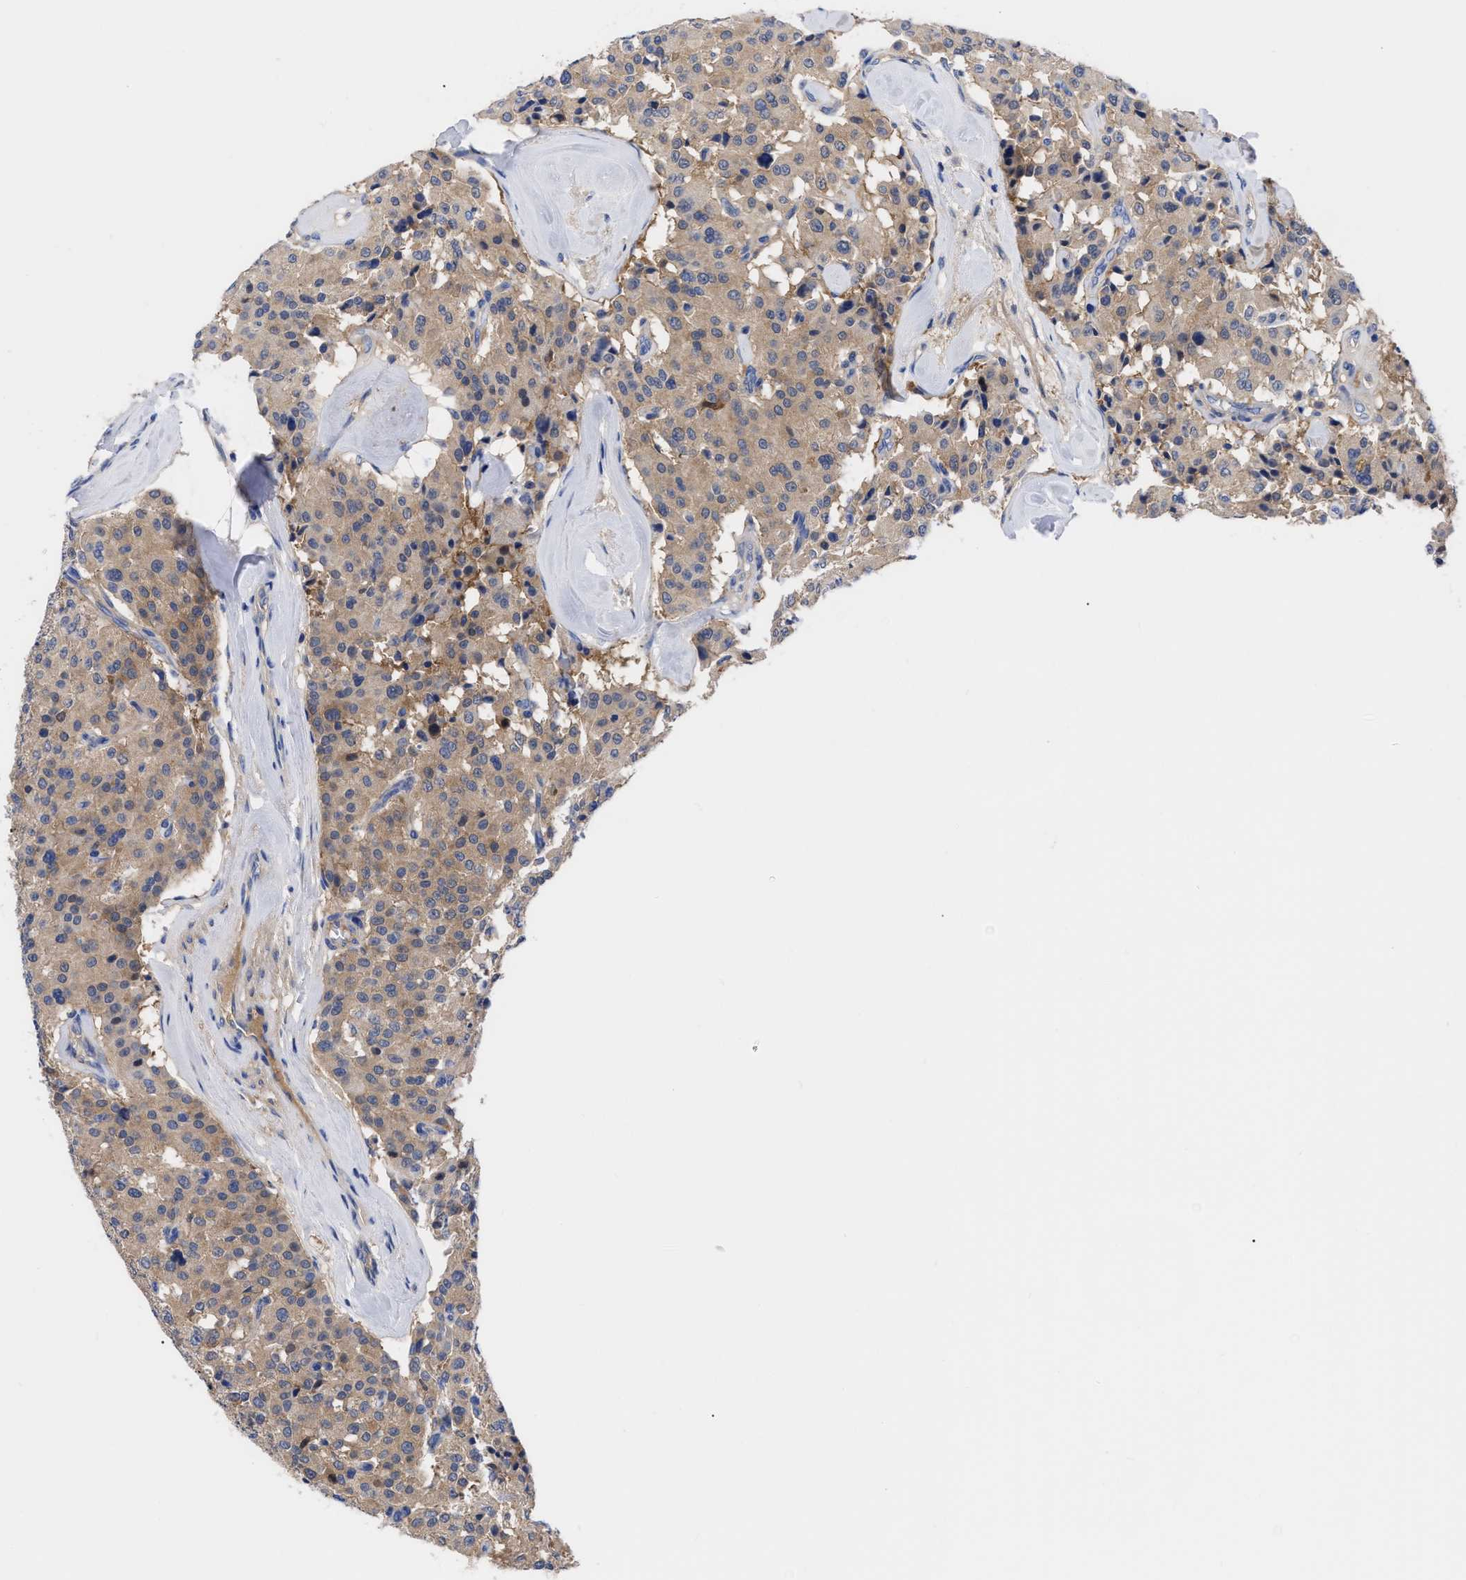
{"staining": {"intensity": "moderate", "quantity": ">75%", "location": "cytoplasmic/membranous"}, "tissue": "carcinoid", "cell_type": "Tumor cells", "image_type": "cancer", "snomed": [{"axis": "morphology", "description": "Carcinoid, malignant, NOS"}, {"axis": "topography", "description": "Lung"}], "caption": "Brown immunohistochemical staining in human carcinoid shows moderate cytoplasmic/membranous expression in approximately >75% of tumor cells.", "gene": "RBKS", "patient": {"sex": "male", "age": 30}}